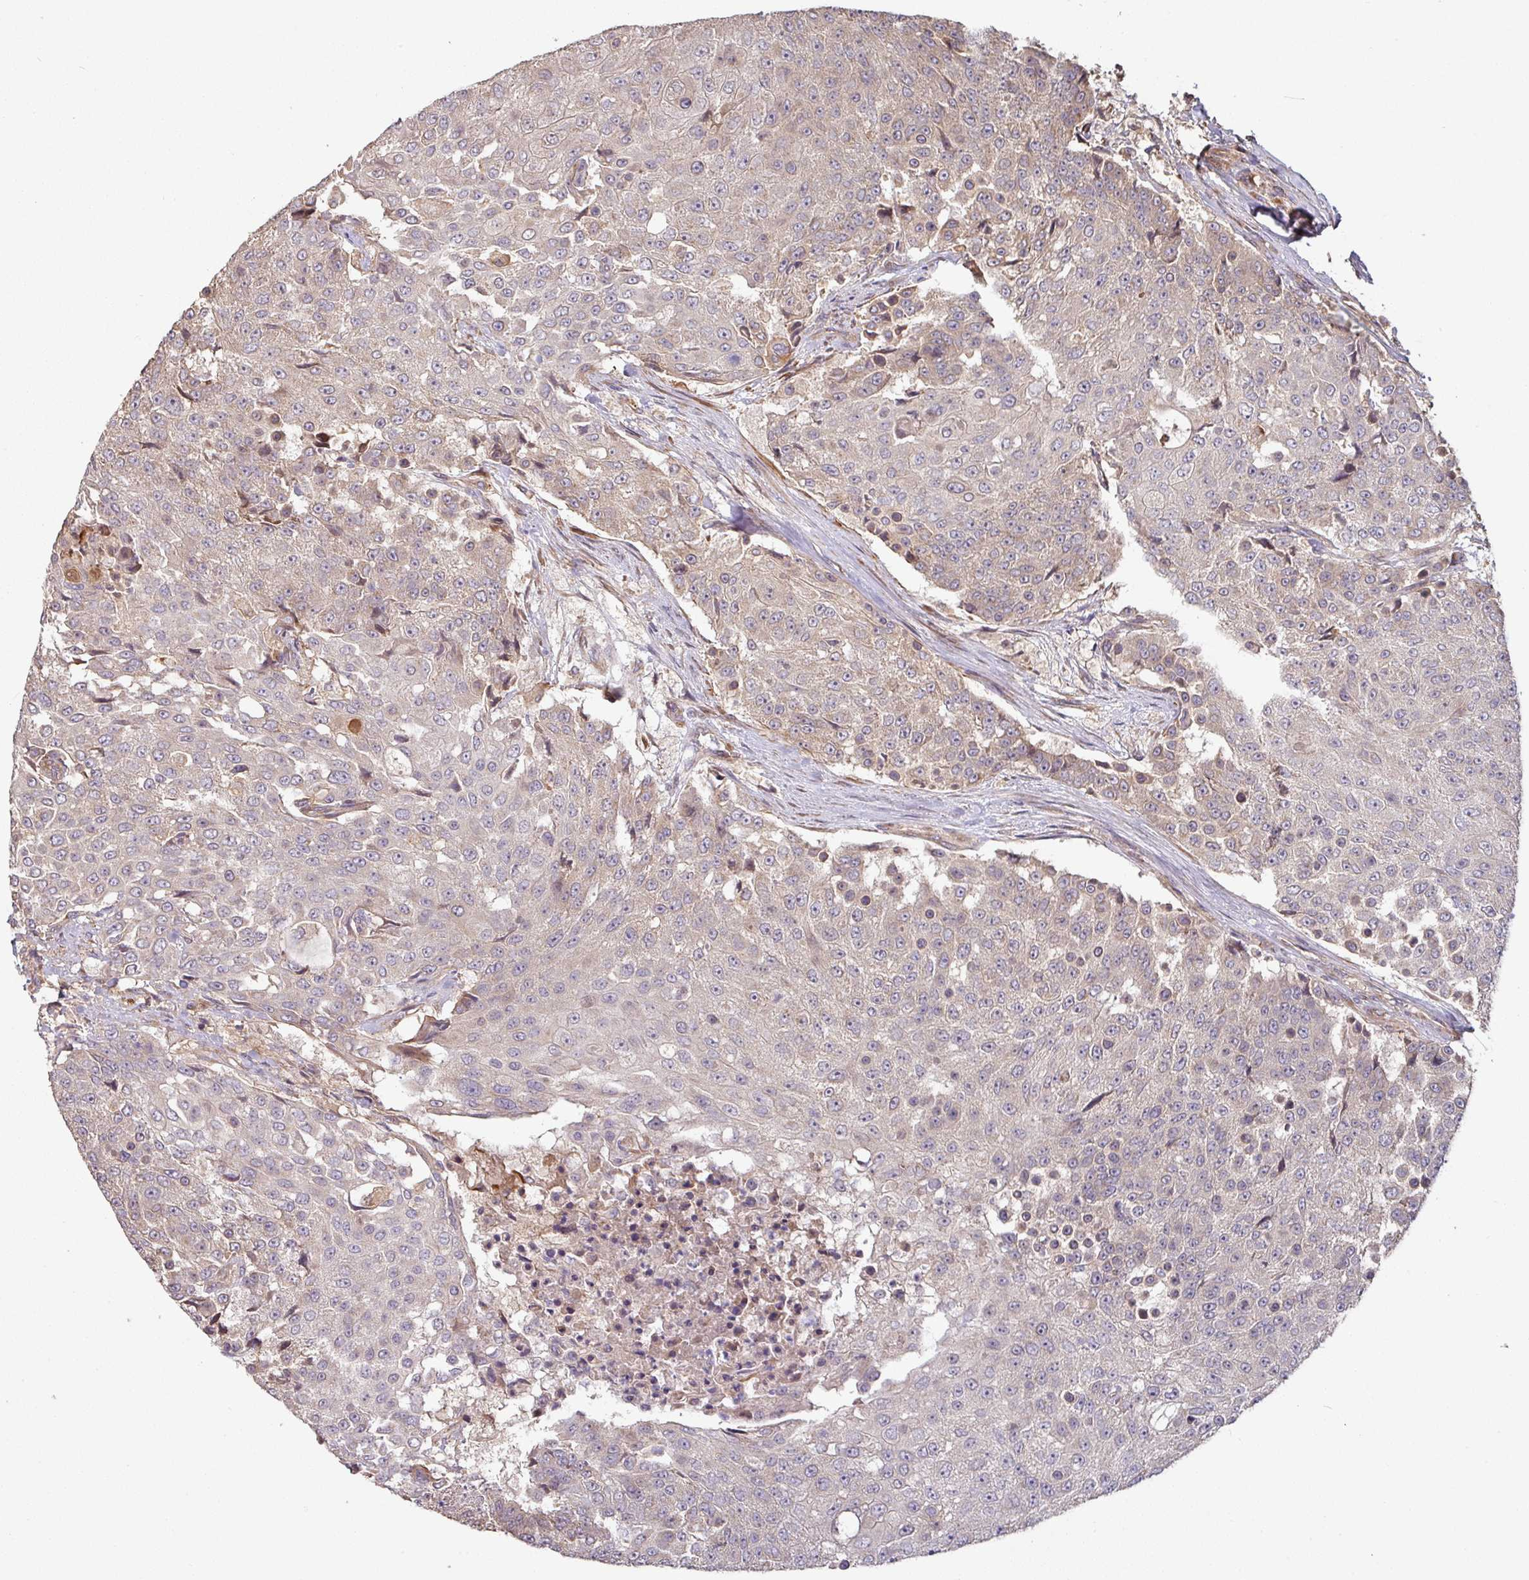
{"staining": {"intensity": "negative", "quantity": "none", "location": "none"}, "tissue": "urothelial cancer", "cell_type": "Tumor cells", "image_type": "cancer", "snomed": [{"axis": "morphology", "description": "Urothelial carcinoma, High grade"}, {"axis": "topography", "description": "Urinary bladder"}], "caption": "High-grade urothelial carcinoma was stained to show a protein in brown. There is no significant staining in tumor cells.", "gene": "SIK1", "patient": {"sex": "female", "age": 63}}